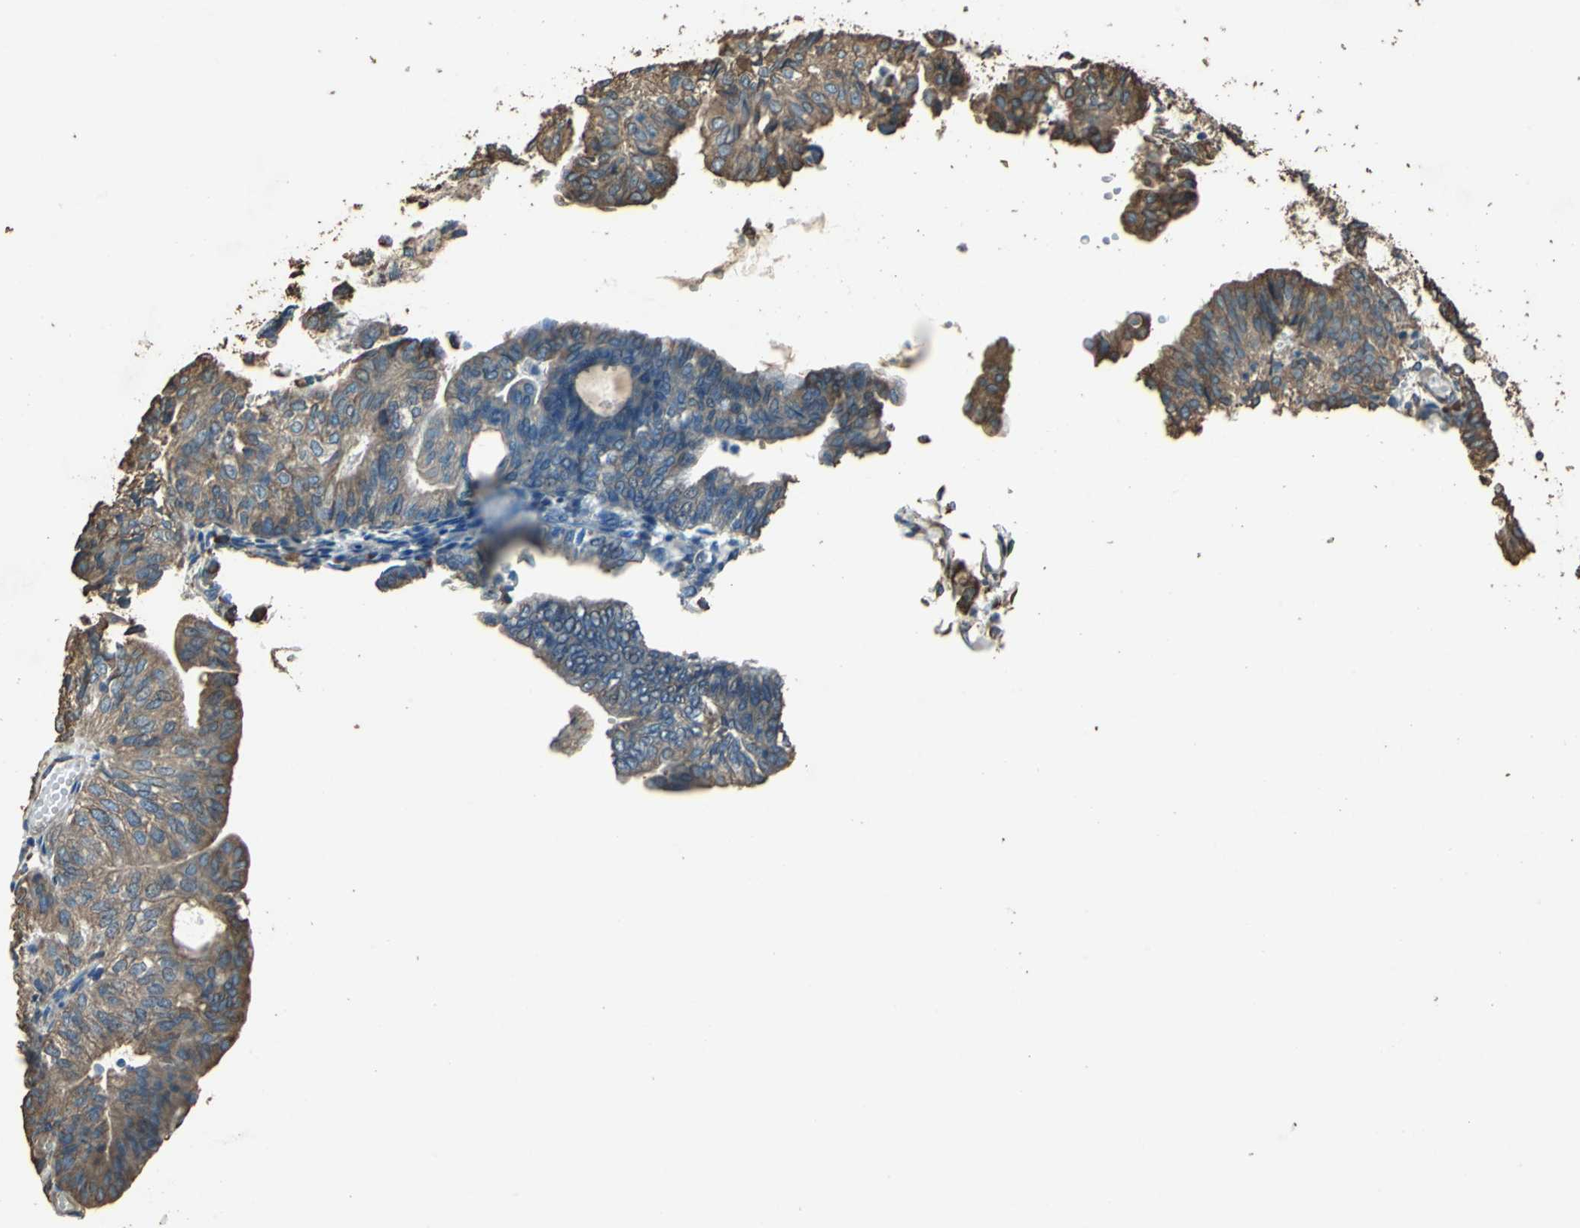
{"staining": {"intensity": "moderate", "quantity": ">75%", "location": "cytoplasmic/membranous"}, "tissue": "endometrial cancer", "cell_type": "Tumor cells", "image_type": "cancer", "snomed": [{"axis": "morphology", "description": "Adenocarcinoma, NOS"}, {"axis": "topography", "description": "Endometrium"}], "caption": "Endometrial adenocarcinoma stained for a protein shows moderate cytoplasmic/membranous positivity in tumor cells.", "gene": "GPANK1", "patient": {"sex": "female", "age": 59}}